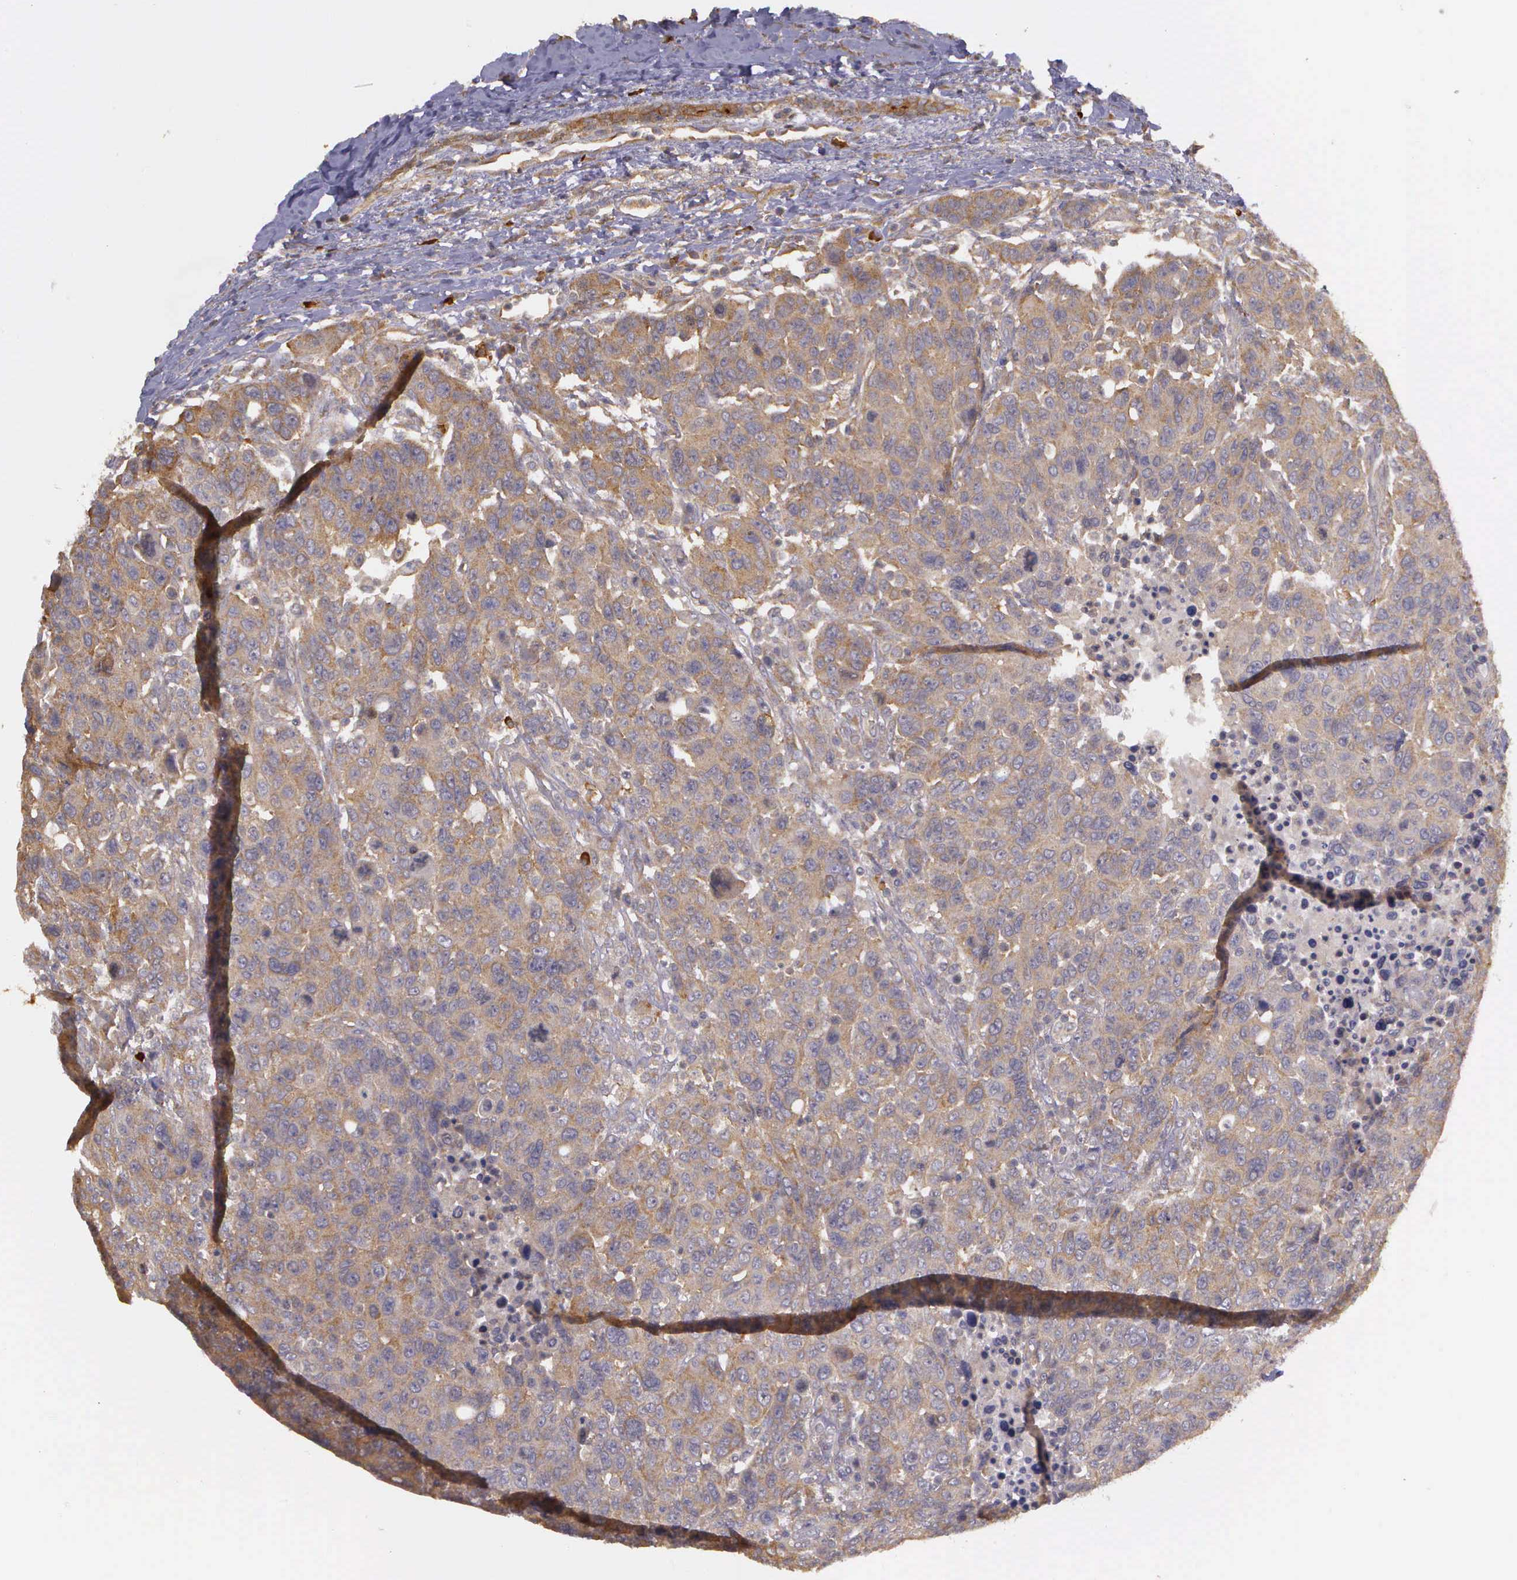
{"staining": {"intensity": "moderate", "quantity": ">75%", "location": "cytoplasmic/membranous"}, "tissue": "breast cancer", "cell_type": "Tumor cells", "image_type": "cancer", "snomed": [{"axis": "morphology", "description": "Duct carcinoma"}, {"axis": "topography", "description": "Breast"}], "caption": "Breast cancer stained with a protein marker shows moderate staining in tumor cells.", "gene": "EIF5", "patient": {"sex": "female", "age": 37}}